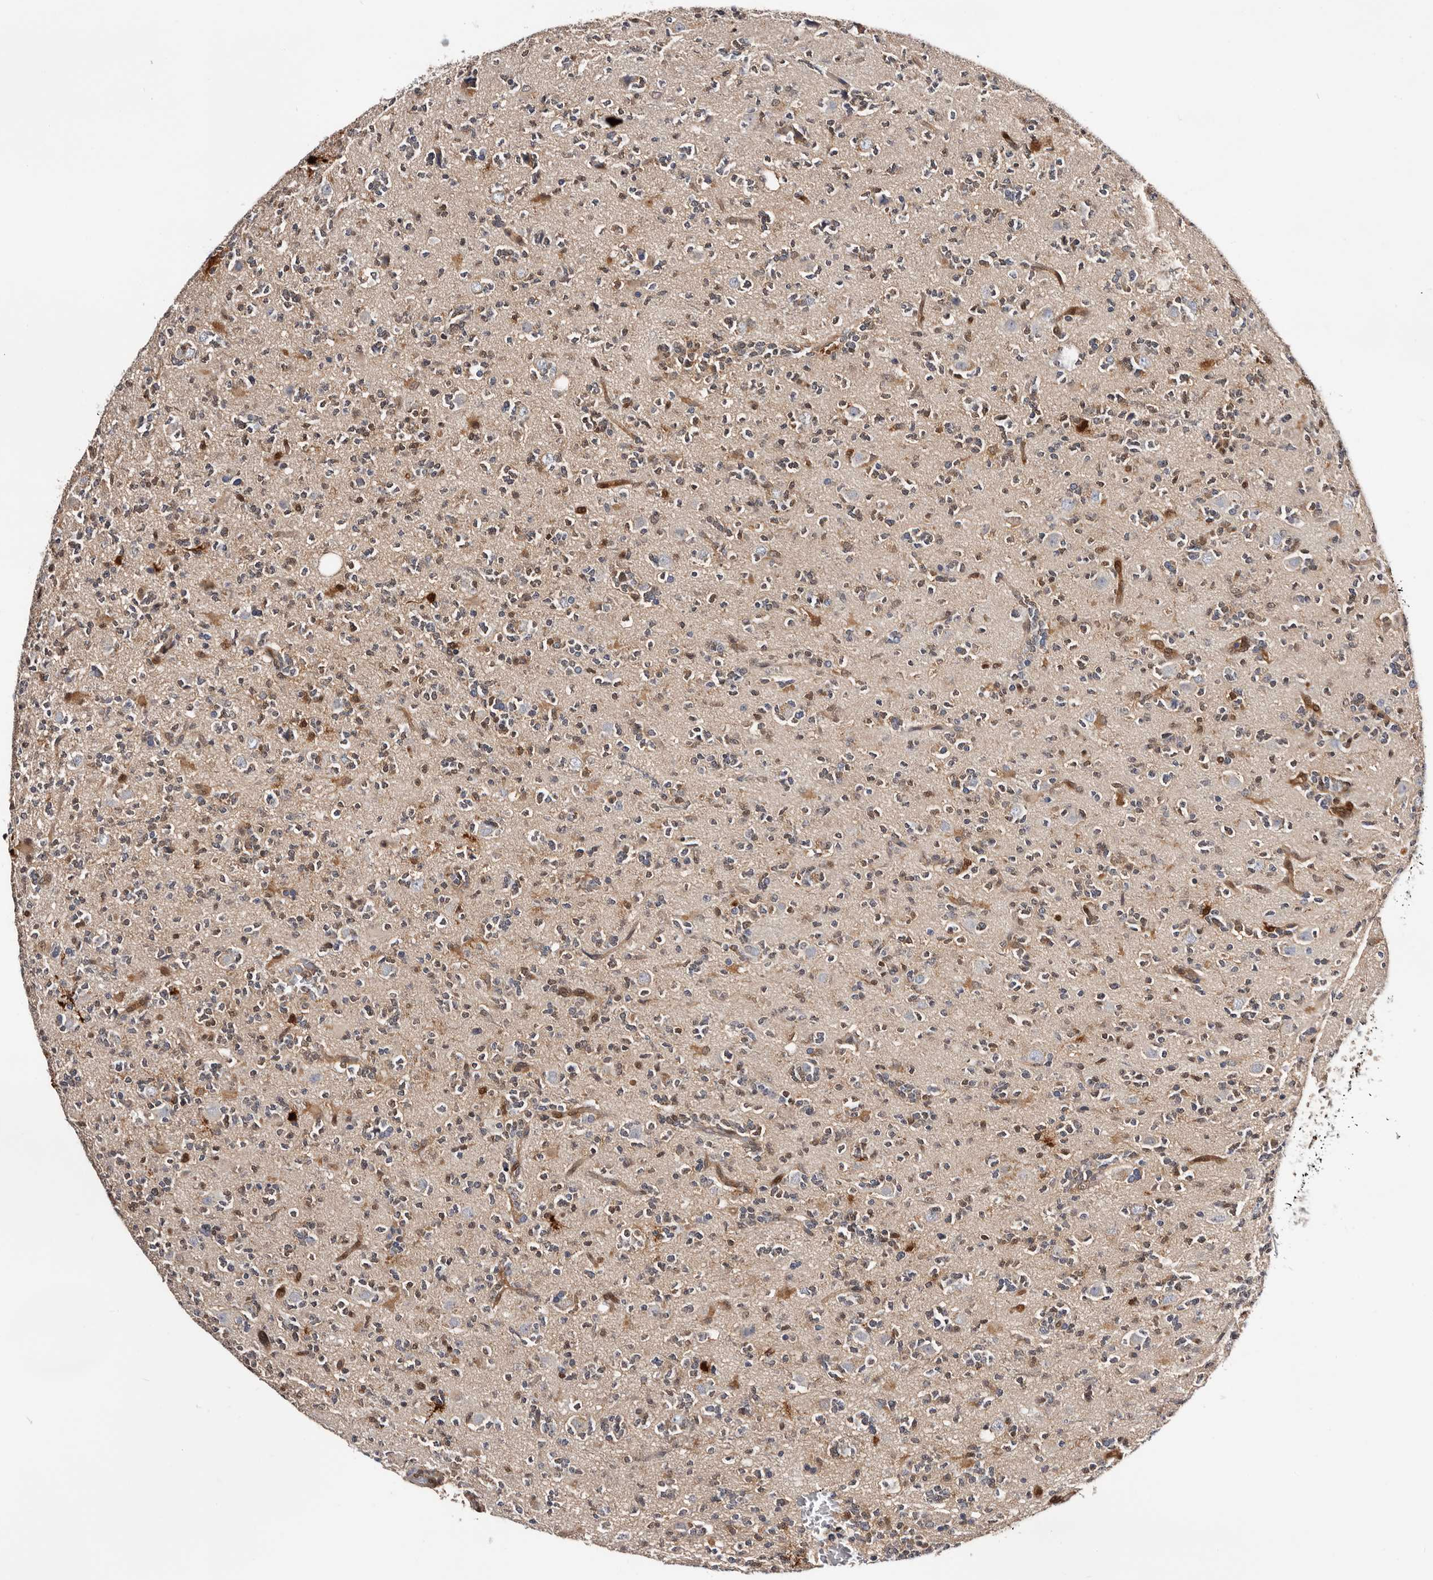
{"staining": {"intensity": "moderate", "quantity": "<25%", "location": "cytoplasmic/membranous,nuclear"}, "tissue": "glioma", "cell_type": "Tumor cells", "image_type": "cancer", "snomed": [{"axis": "morphology", "description": "Glioma, malignant, High grade"}, {"axis": "topography", "description": "Brain"}], "caption": "Protein expression analysis of glioma reveals moderate cytoplasmic/membranous and nuclear expression in about <25% of tumor cells.", "gene": "TP53I3", "patient": {"sex": "female", "age": 62}}